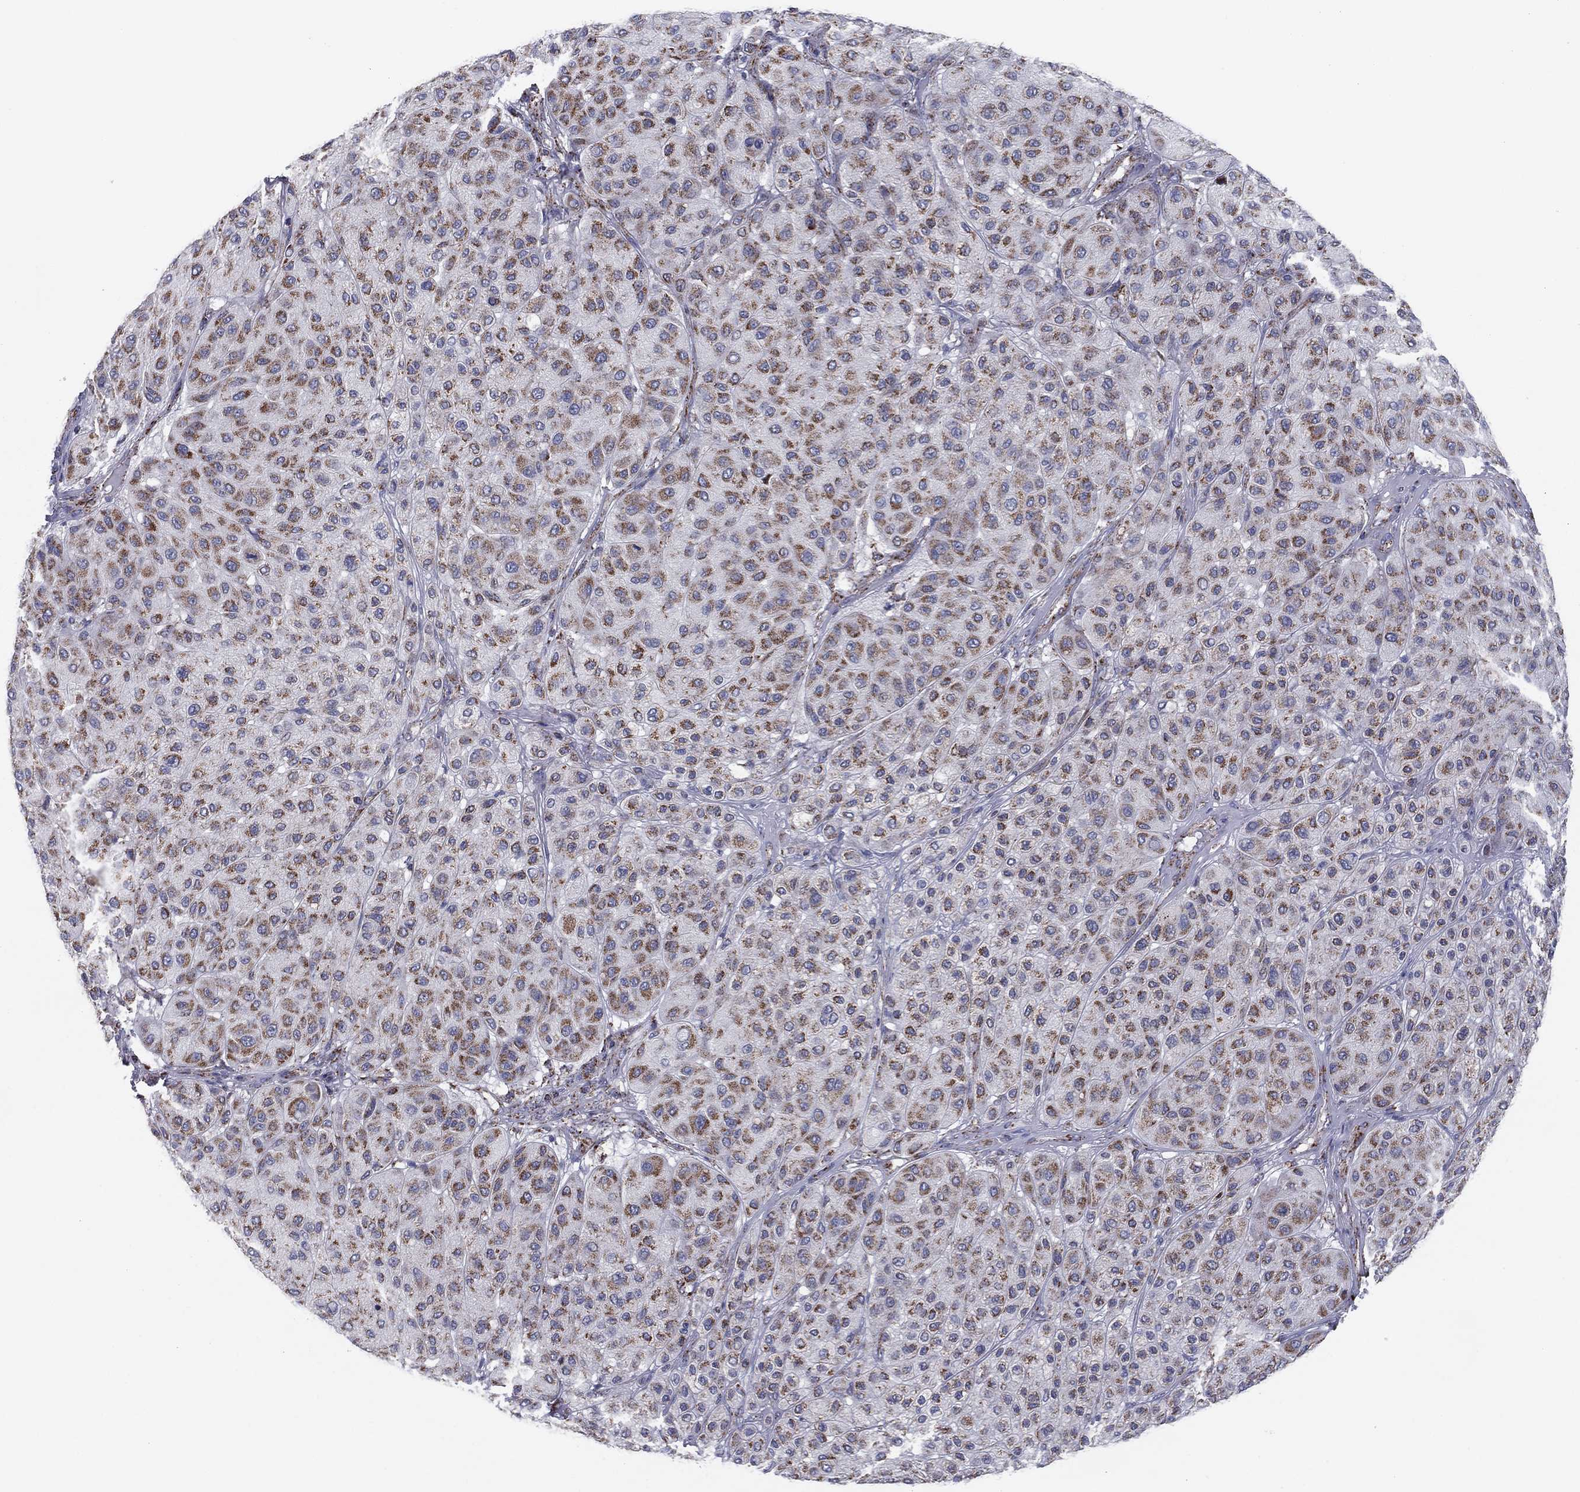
{"staining": {"intensity": "moderate", "quantity": ">75%", "location": "cytoplasmic/membranous"}, "tissue": "melanoma", "cell_type": "Tumor cells", "image_type": "cancer", "snomed": [{"axis": "morphology", "description": "Malignant melanoma, Metastatic site"}, {"axis": "topography", "description": "Smooth muscle"}], "caption": "High-power microscopy captured an immunohistochemistry (IHC) image of melanoma, revealing moderate cytoplasmic/membranous positivity in about >75% of tumor cells.", "gene": "NDUFV1", "patient": {"sex": "male", "age": 41}}